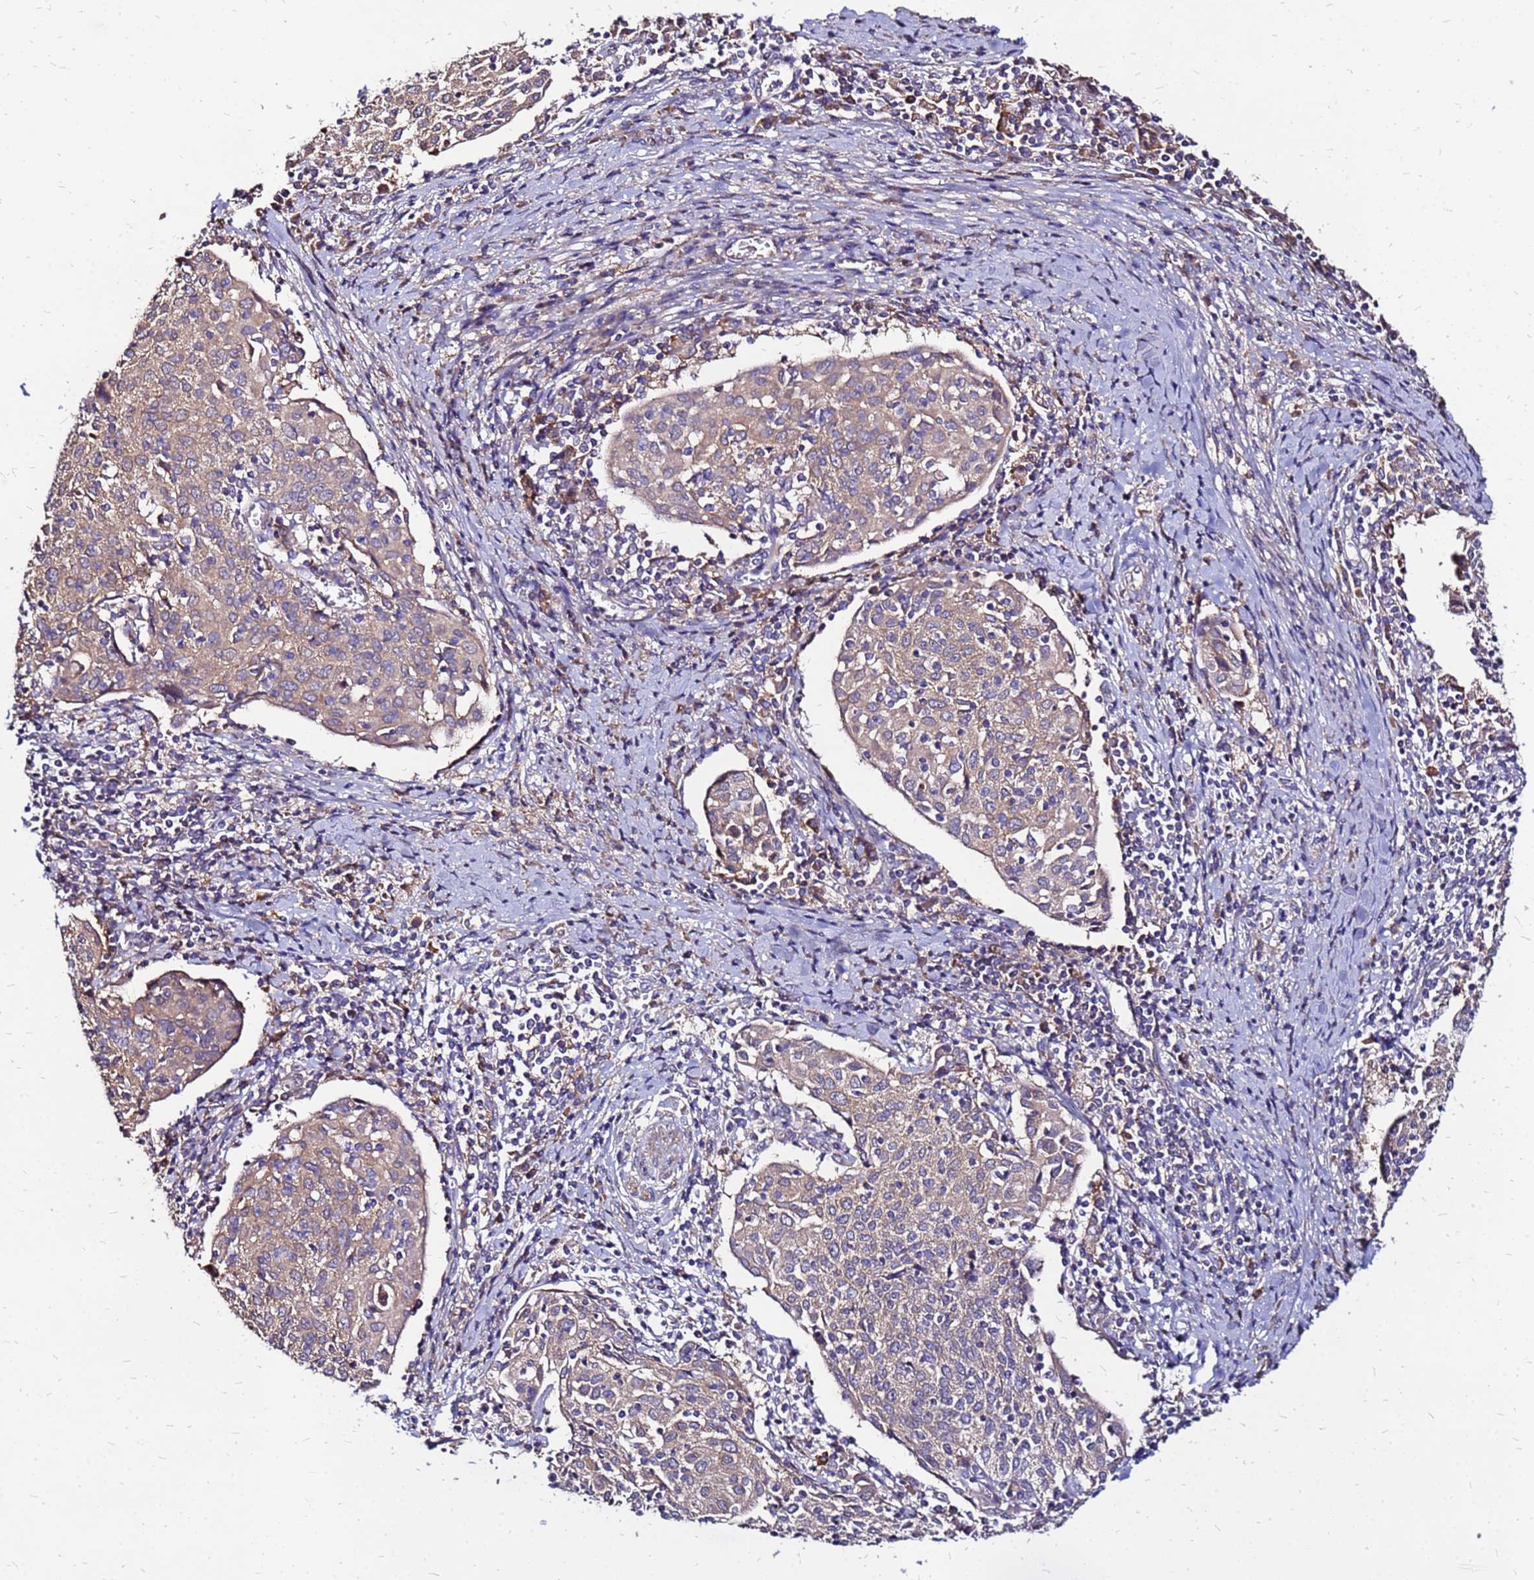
{"staining": {"intensity": "weak", "quantity": "25%-75%", "location": "cytoplasmic/membranous"}, "tissue": "cervical cancer", "cell_type": "Tumor cells", "image_type": "cancer", "snomed": [{"axis": "morphology", "description": "Squamous cell carcinoma, NOS"}, {"axis": "topography", "description": "Cervix"}], "caption": "Human cervical cancer stained with a protein marker demonstrates weak staining in tumor cells.", "gene": "ARHGEF5", "patient": {"sex": "female", "age": 52}}